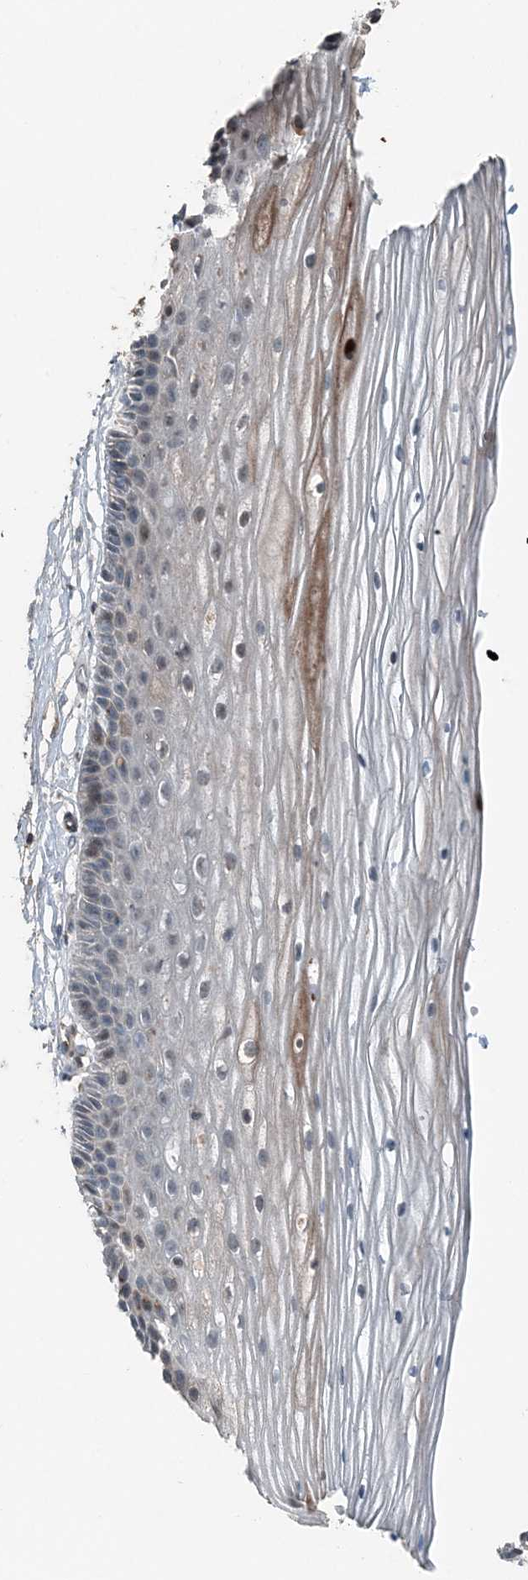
{"staining": {"intensity": "weak", "quantity": "<25%", "location": "cytoplasmic/membranous"}, "tissue": "vagina", "cell_type": "Squamous epithelial cells", "image_type": "normal", "snomed": [{"axis": "morphology", "description": "Normal tissue, NOS"}, {"axis": "topography", "description": "Vagina"}, {"axis": "topography", "description": "Cervix"}], "caption": "The photomicrograph displays no staining of squamous epithelial cells in normal vagina.", "gene": "ELOVL7", "patient": {"sex": "female", "age": 40}}